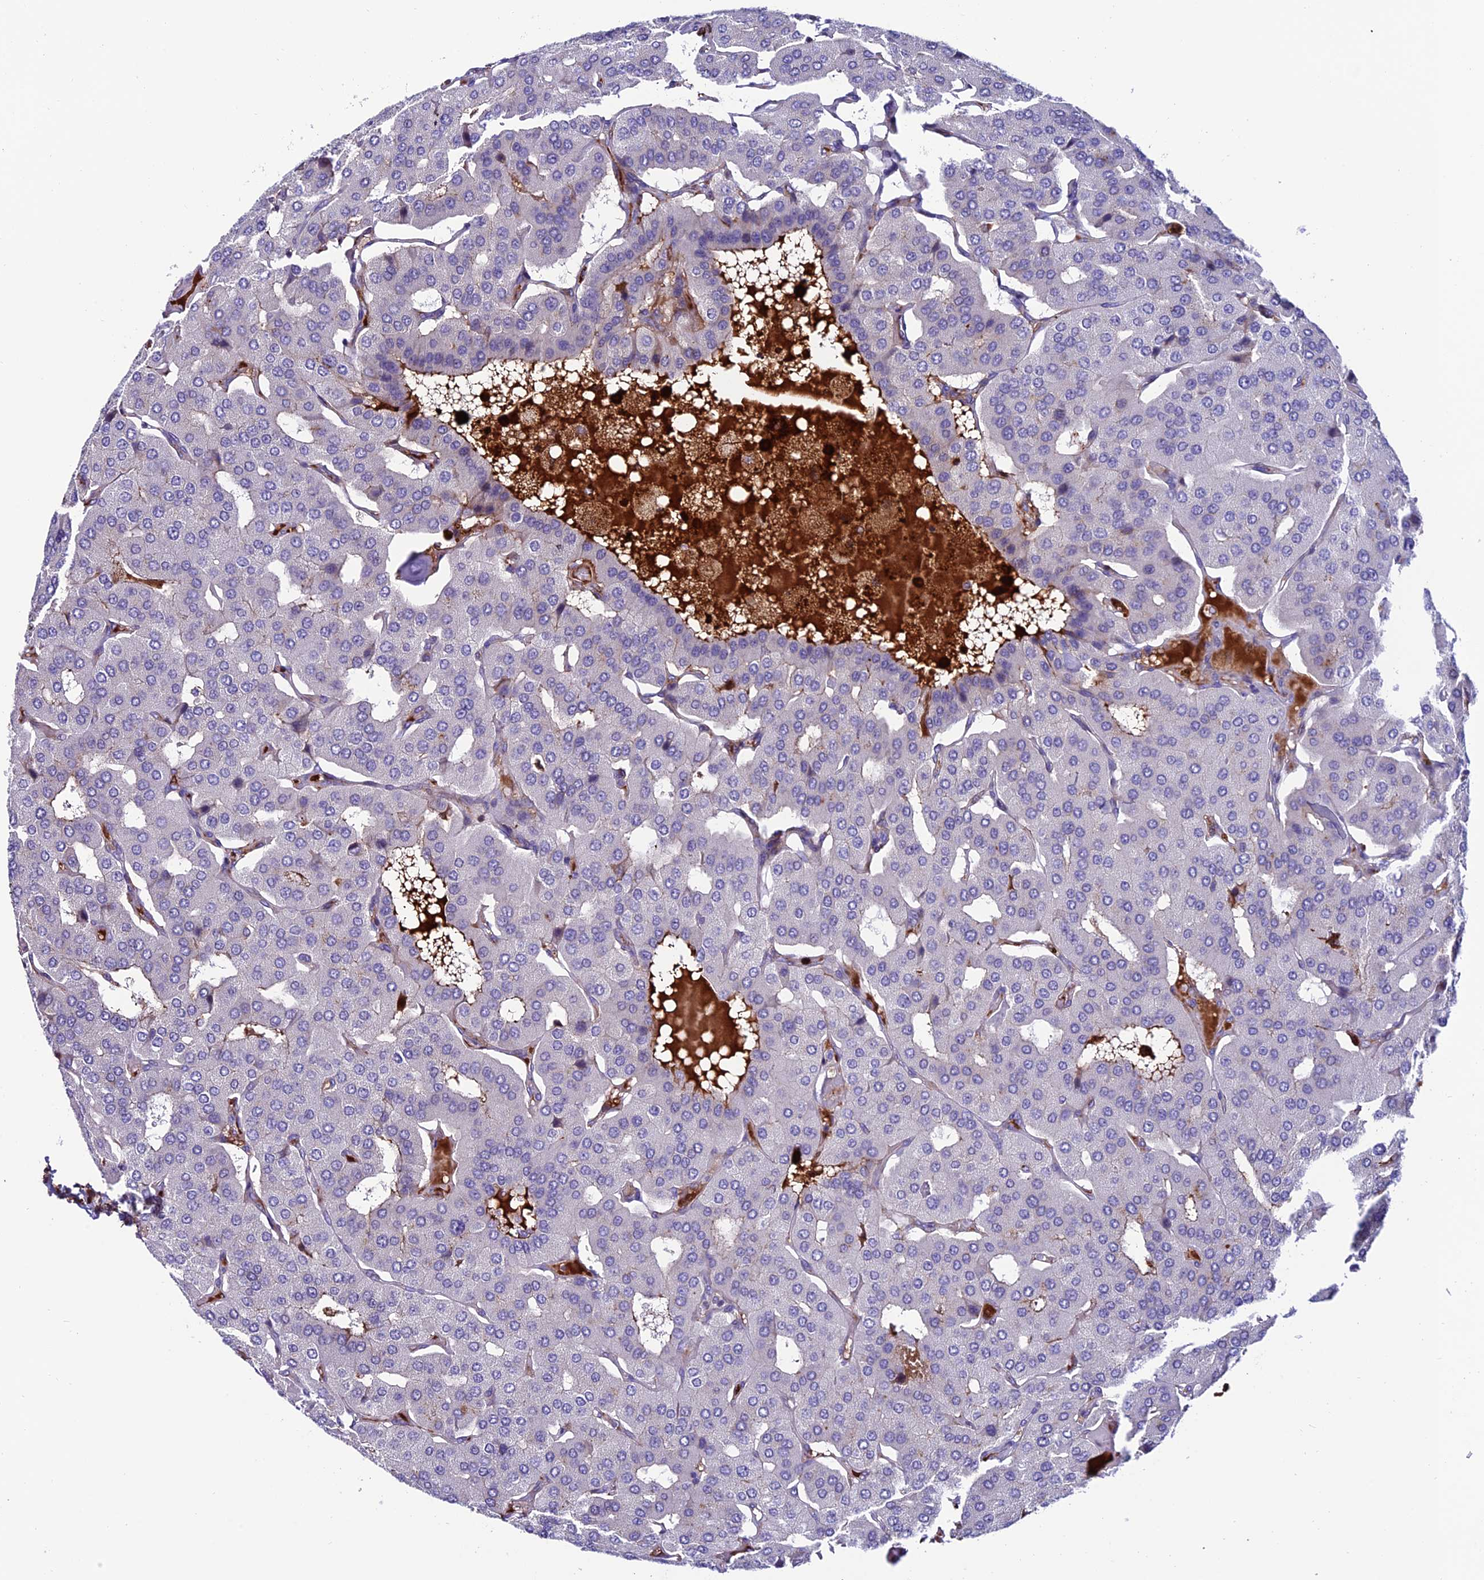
{"staining": {"intensity": "negative", "quantity": "none", "location": "none"}, "tissue": "parathyroid gland", "cell_type": "Glandular cells", "image_type": "normal", "snomed": [{"axis": "morphology", "description": "Normal tissue, NOS"}, {"axis": "morphology", "description": "Adenoma, NOS"}, {"axis": "topography", "description": "Parathyroid gland"}], "caption": "This image is of unremarkable parathyroid gland stained with IHC to label a protein in brown with the nuclei are counter-stained blue. There is no staining in glandular cells. (DAB immunohistochemistry (IHC) visualized using brightfield microscopy, high magnification).", "gene": "ARHGEF18", "patient": {"sex": "female", "age": 86}}